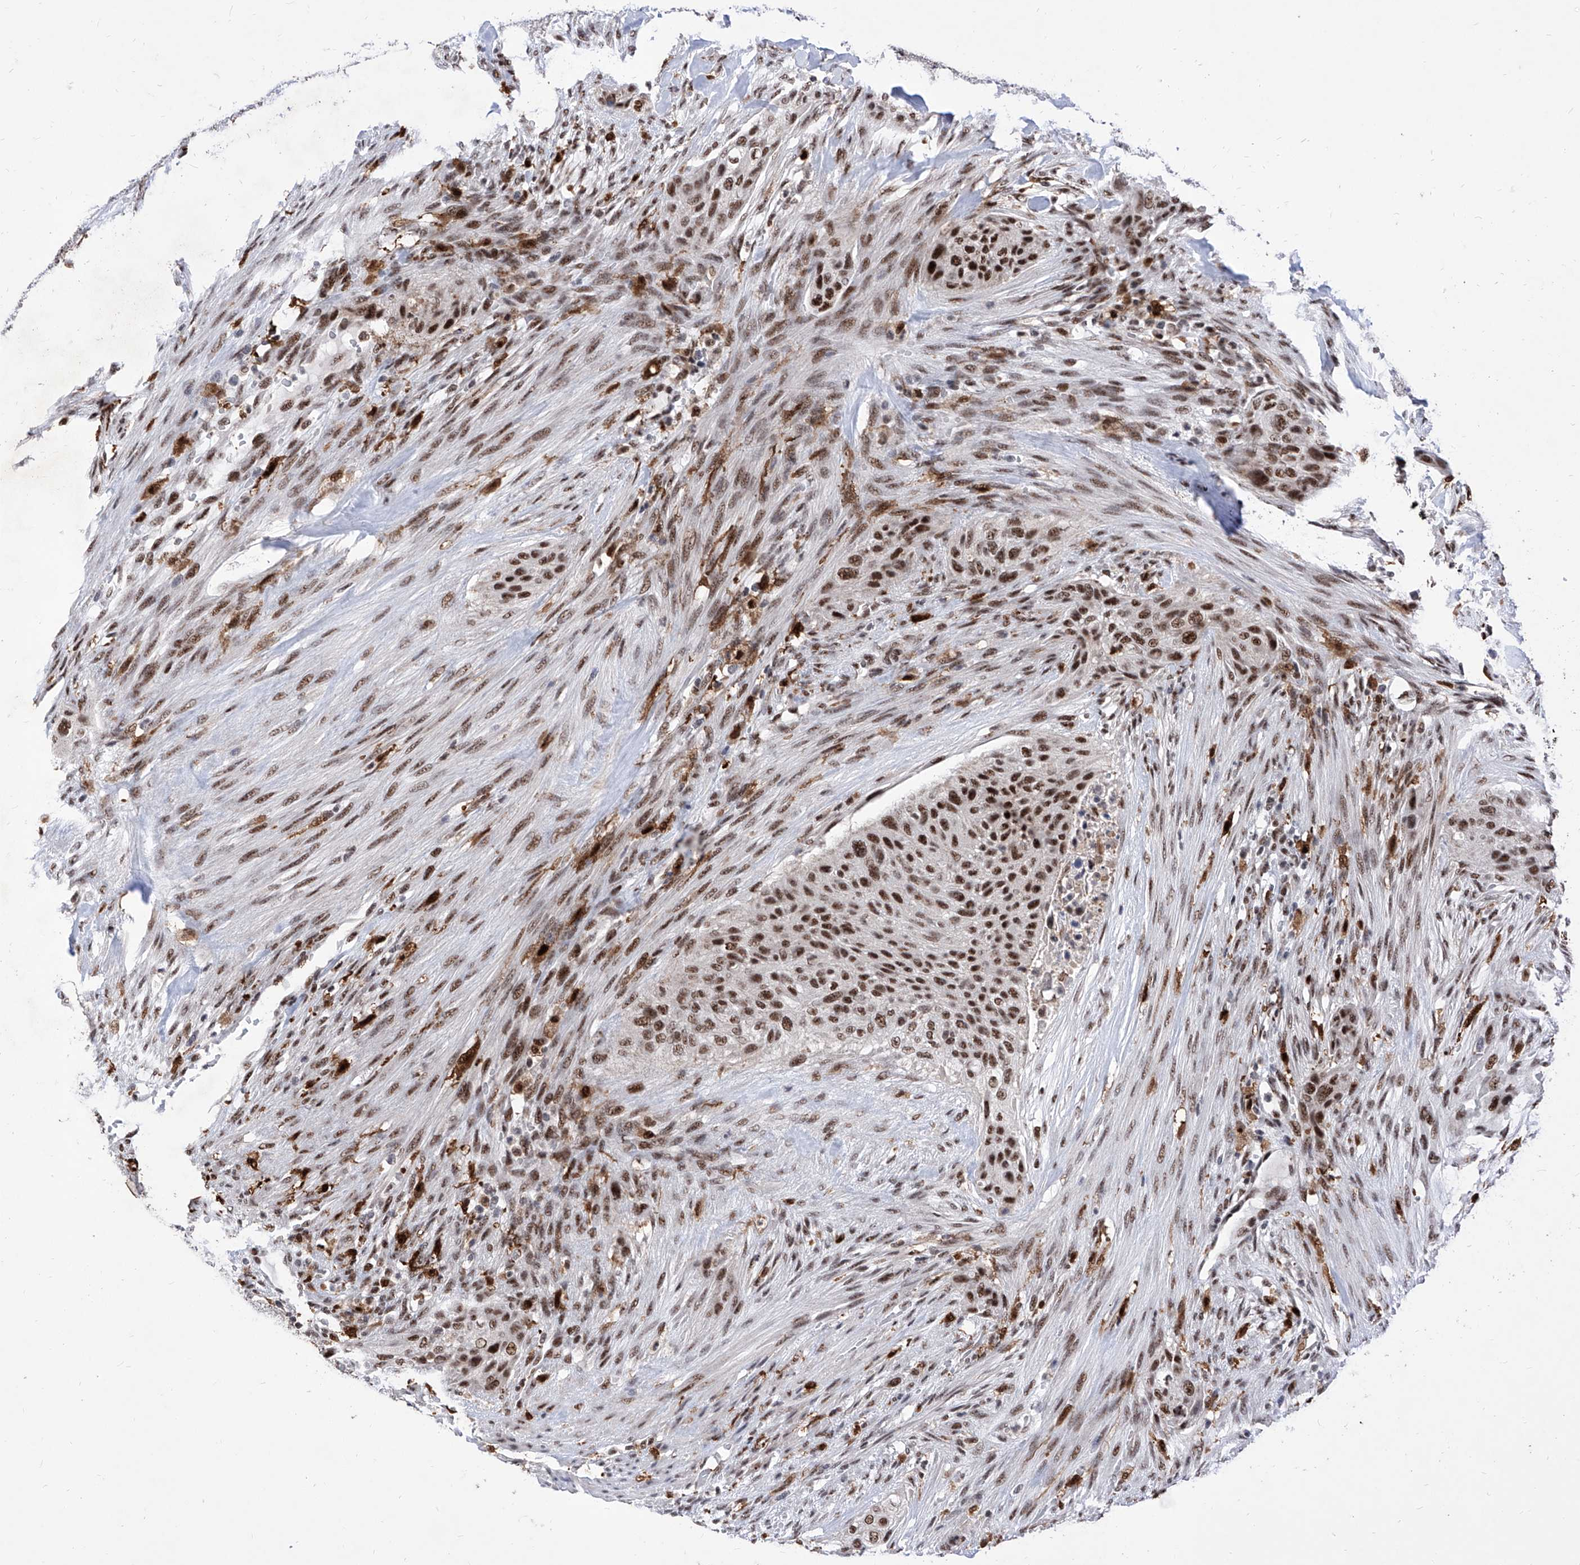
{"staining": {"intensity": "strong", "quantity": ">75%", "location": "nuclear"}, "tissue": "urothelial cancer", "cell_type": "Tumor cells", "image_type": "cancer", "snomed": [{"axis": "morphology", "description": "Urothelial carcinoma, High grade"}, {"axis": "topography", "description": "Urinary bladder"}], "caption": "Protein expression analysis of human urothelial cancer reveals strong nuclear positivity in about >75% of tumor cells. The staining was performed using DAB (3,3'-diaminobenzidine), with brown indicating positive protein expression. Nuclei are stained blue with hematoxylin.", "gene": "PHF5A", "patient": {"sex": "male", "age": 35}}